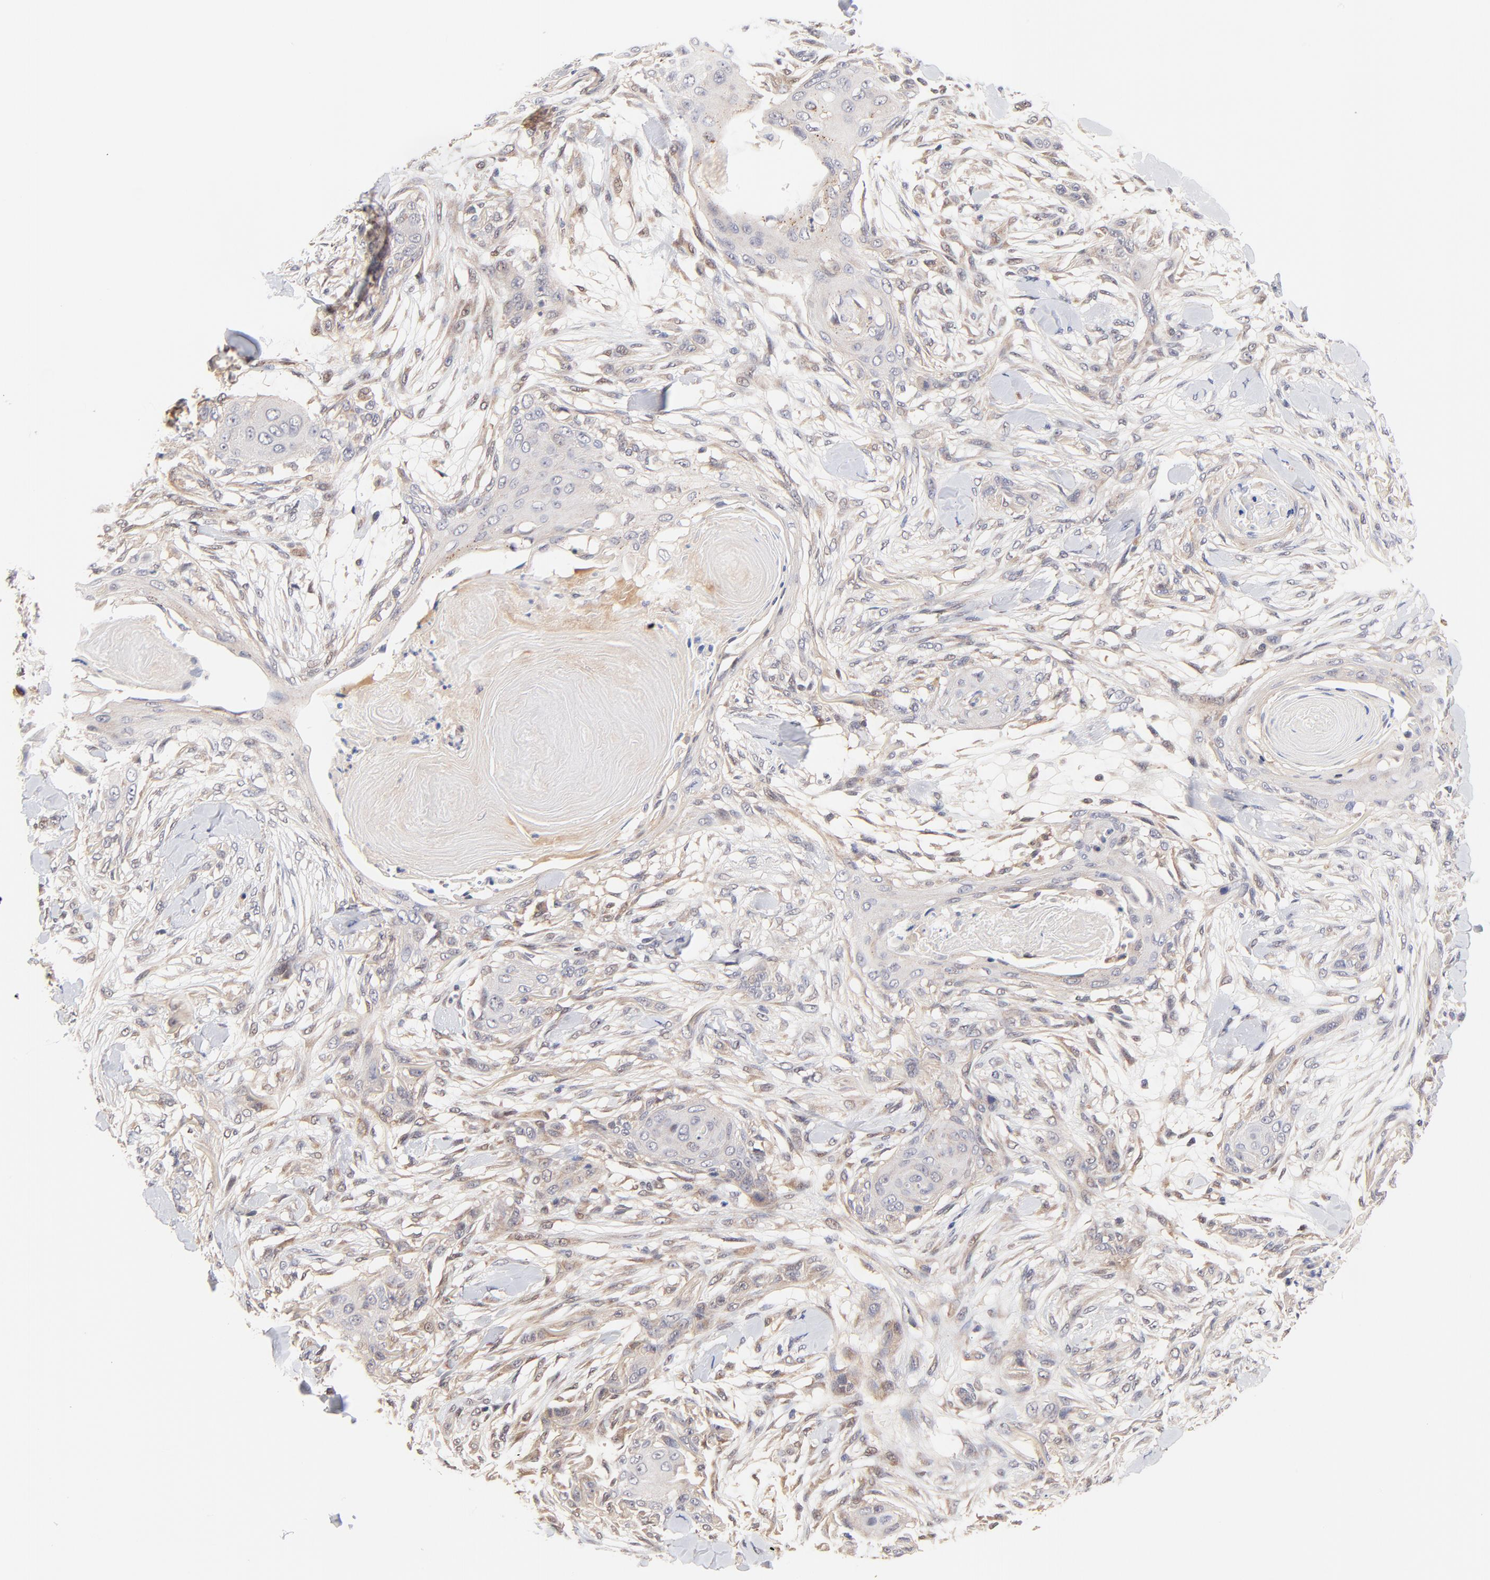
{"staining": {"intensity": "weak", "quantity": "25%-75%", "location": "cytoplasmic/membranous"}, "tissue": "skin cancer", "cell_type": "Tumor cells", "image_type": "cancer", "snomed": [{"axis": "morphology", "description": "Squamous cell carcinoma, NOS"}, {"axis": "topography", "description": "Skin"}], "caption": "DAB immunohistochemical staining of skin squamous cell carcinoma demonstrates weak cytoplasmic/membranous protein staining in about 25%-75% of tumor cells.", "gene": "TXNL1", "patient": {"sex": "female", "age": 59}}